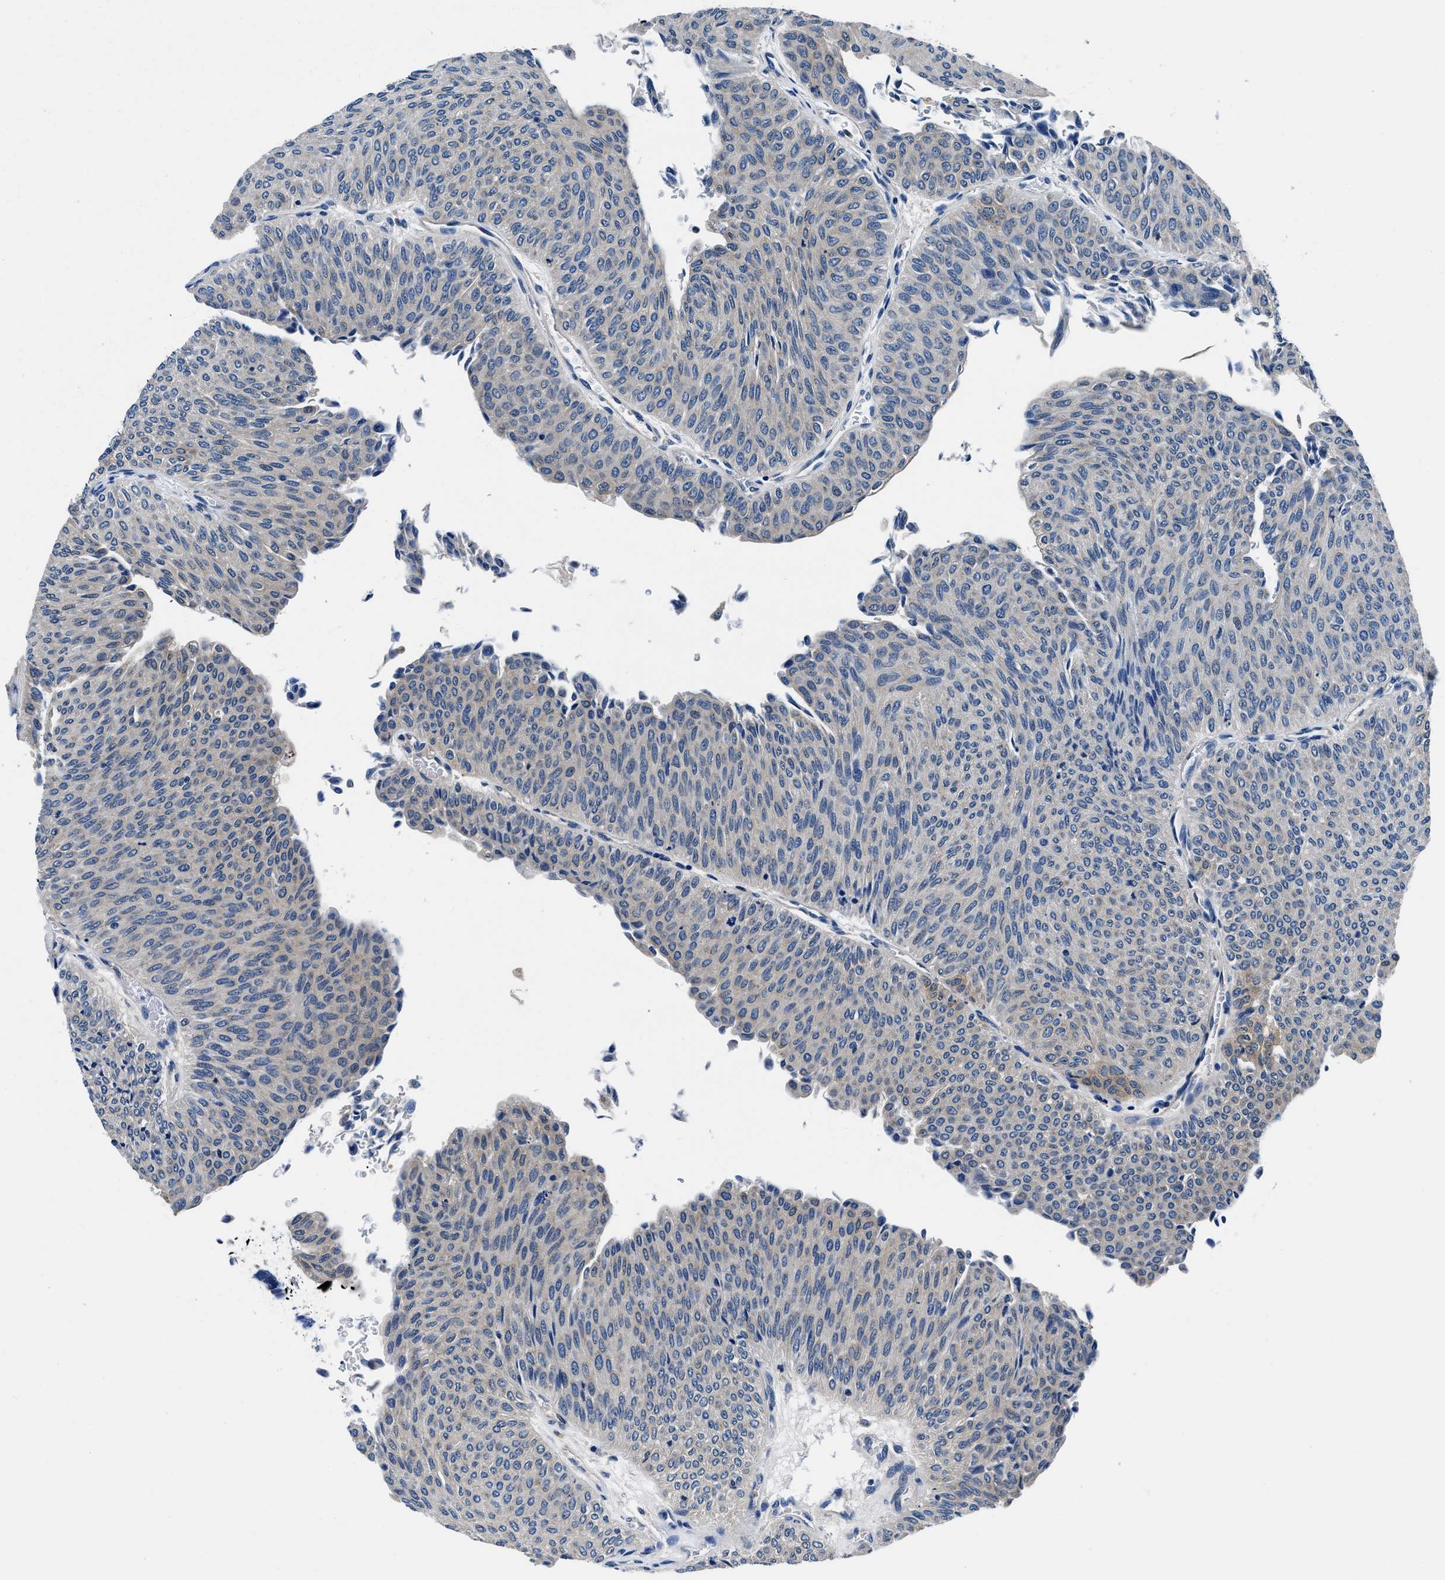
{"staining": {"intensity": "weak", "quantity": "<25%", "location": "cytoplasmic/membranous"}, "tissue": "urothelial cancer", "cell_type": "Tumor cells", "image_type": "cancer", "snomed": [{"axis": "morphology", "description": "Urothelial carcinoma, Low grade"}, {"axis": "topography", "description": "Urinary bladder"}], "caption": "High power microscopy histopathology image of an IHC photomicrograph of low-grade urothelial carcinoma, revealing no significant staining in tumor cells. (Stains: DAB (3,3'-diaminobenzidine) immunohistochemistry (IHC) with hematoxylin counter stain, Microscopy: brightfield microscopy at high magnification).", "gene": "NEU1", "patient": {"sex": "male", "age": 78}}